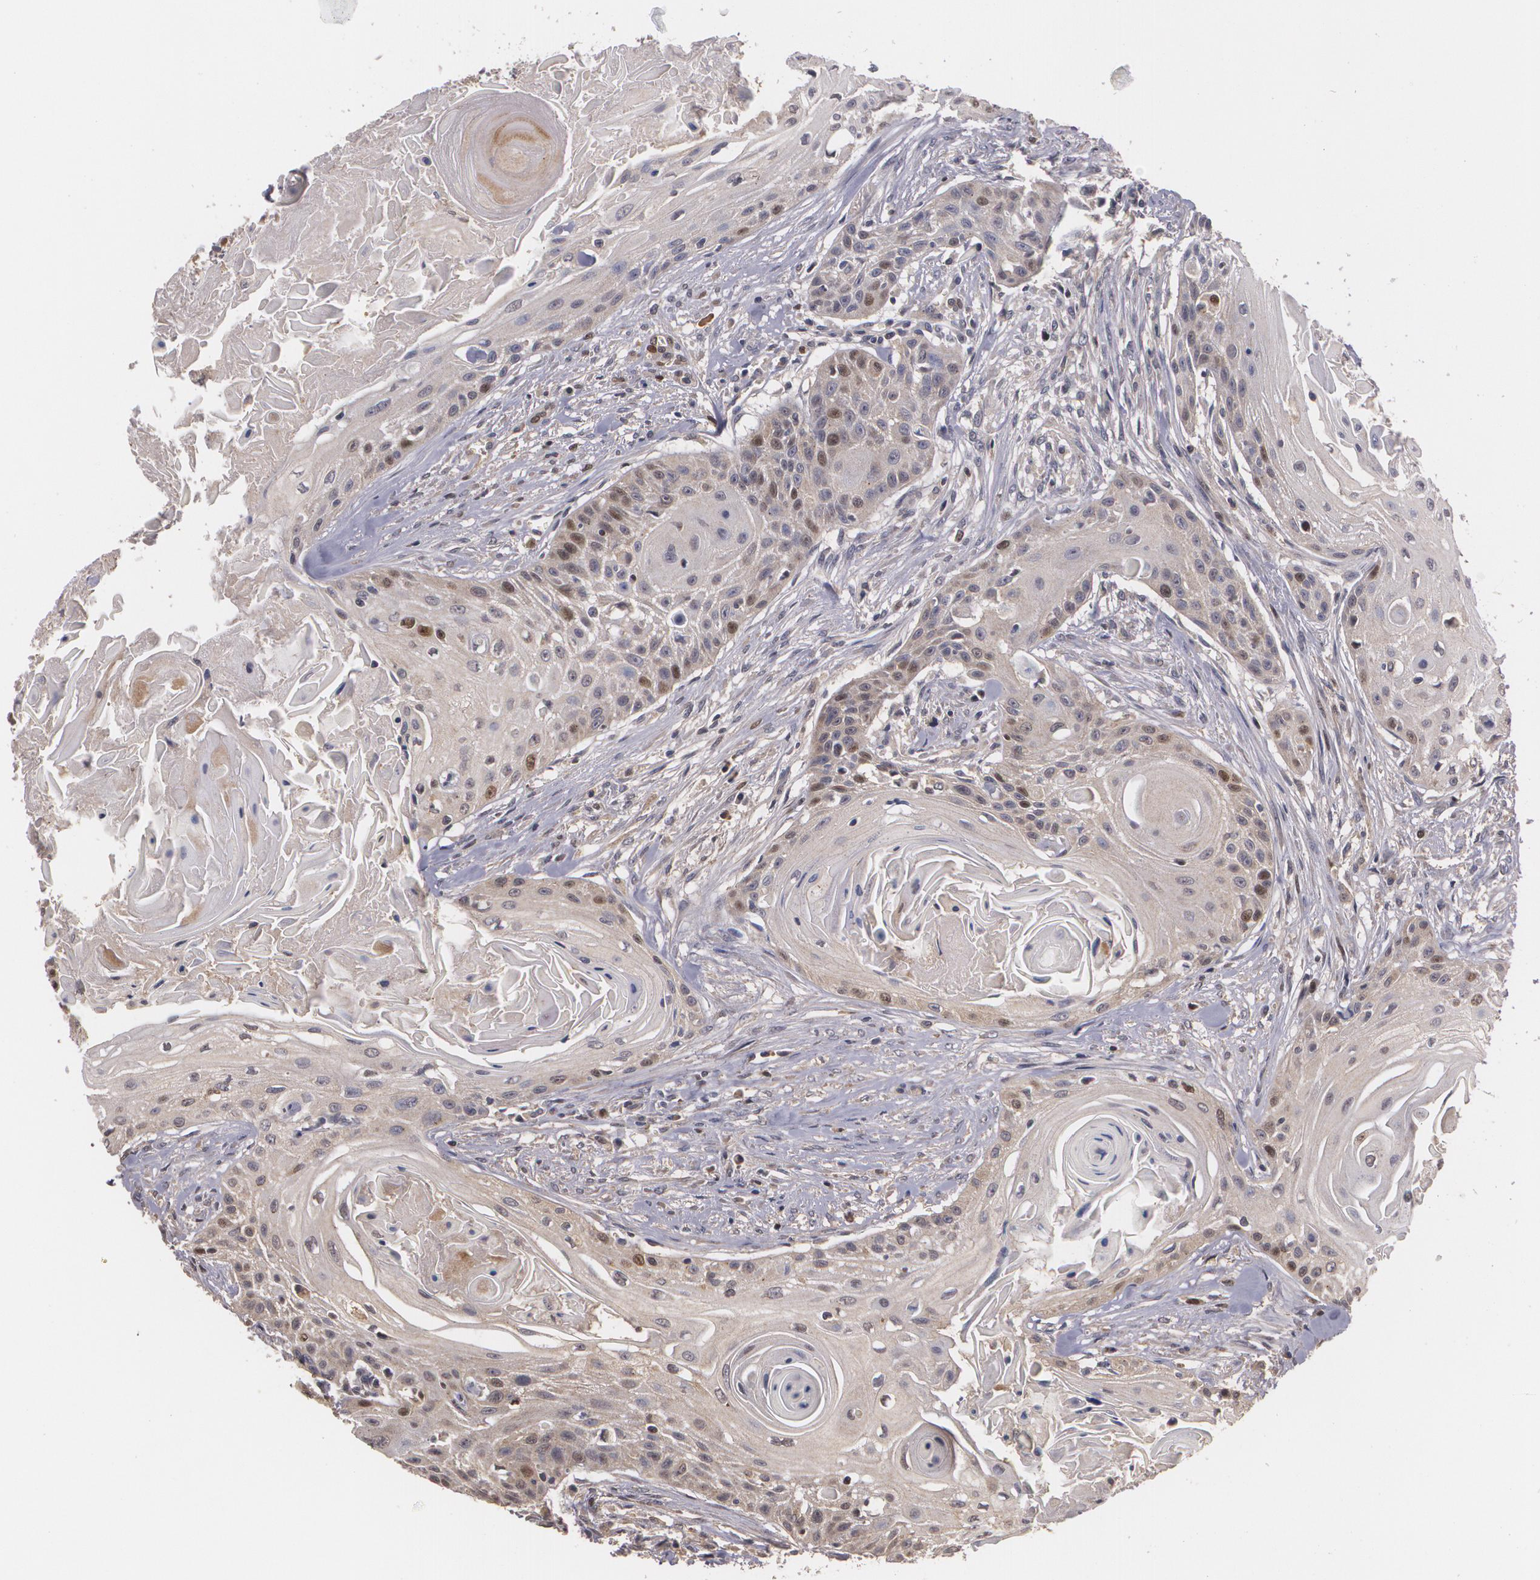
{"staining": {"intensity": "strong", "quantity": "25%-75%", "location": "cytoplasmic/membranous,nuclear"}, "tissue": "head and neck cancer", "cell_type": "Tumor cells", "image_type": "cancer", "snomed": [{"axis": "morphology", "description": "Squamous cell carcinoma, NOS"}, {"axis": "morphology", "description": "Squamous cell carcinoma, metastatic, NOS"}, {"axis": "topography", "description": "Lymph node"}, {"axis": "topography", "description": "Salivary gland"}, {"axis": "topography", "description": "Head-Neck"}], "caption": "A histopathology image of human head and neck cancer stained for a protein demonstrates strong cytoplasmic/membranous and nuclear brown staining in tumor cells.", "gene": "BRCA1", "patient": {"sex": "female", "age": 74}}